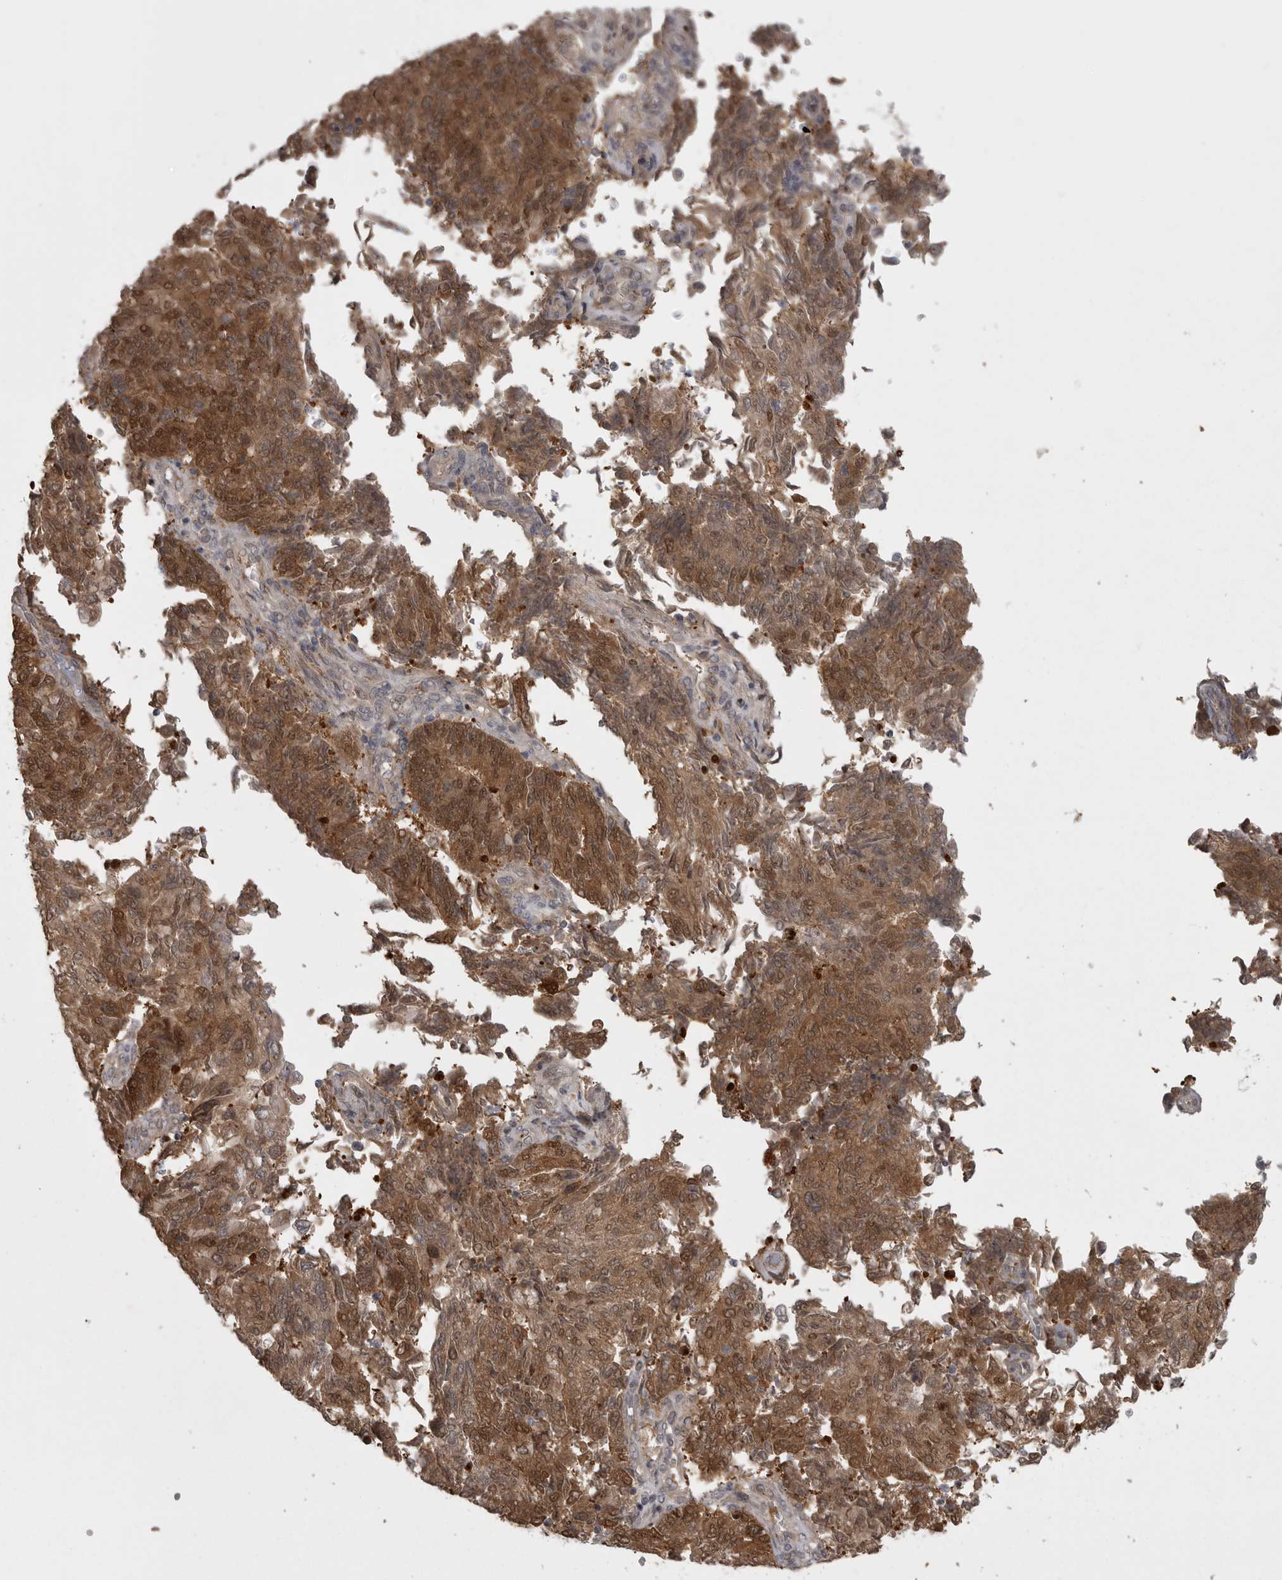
{"staining": {"intensity": "strong", "quantity": ">75%", "location": "cytoplasmic/membranous,nuclear"}, "tissue": "endometrial cancer", "cell_type": "Tumor cells", "image_type": "cancer", "snomed": [{"axis": "morphology", "description": "Adenocarcinoma, NOS"}, {"axis": "topography", "description": "Endometrium"}], "caption": "The micrograph shows staining of endometrial cancer, revealing strong cytoplasmic/membranous and nuclear protein expression (brown color) within tumor cells. Ihc stains the protein of interest in brown and the nuclei are stained blue.", "gene": "PPP1R9A", "patient": {"sex": "female", "age": 80}}